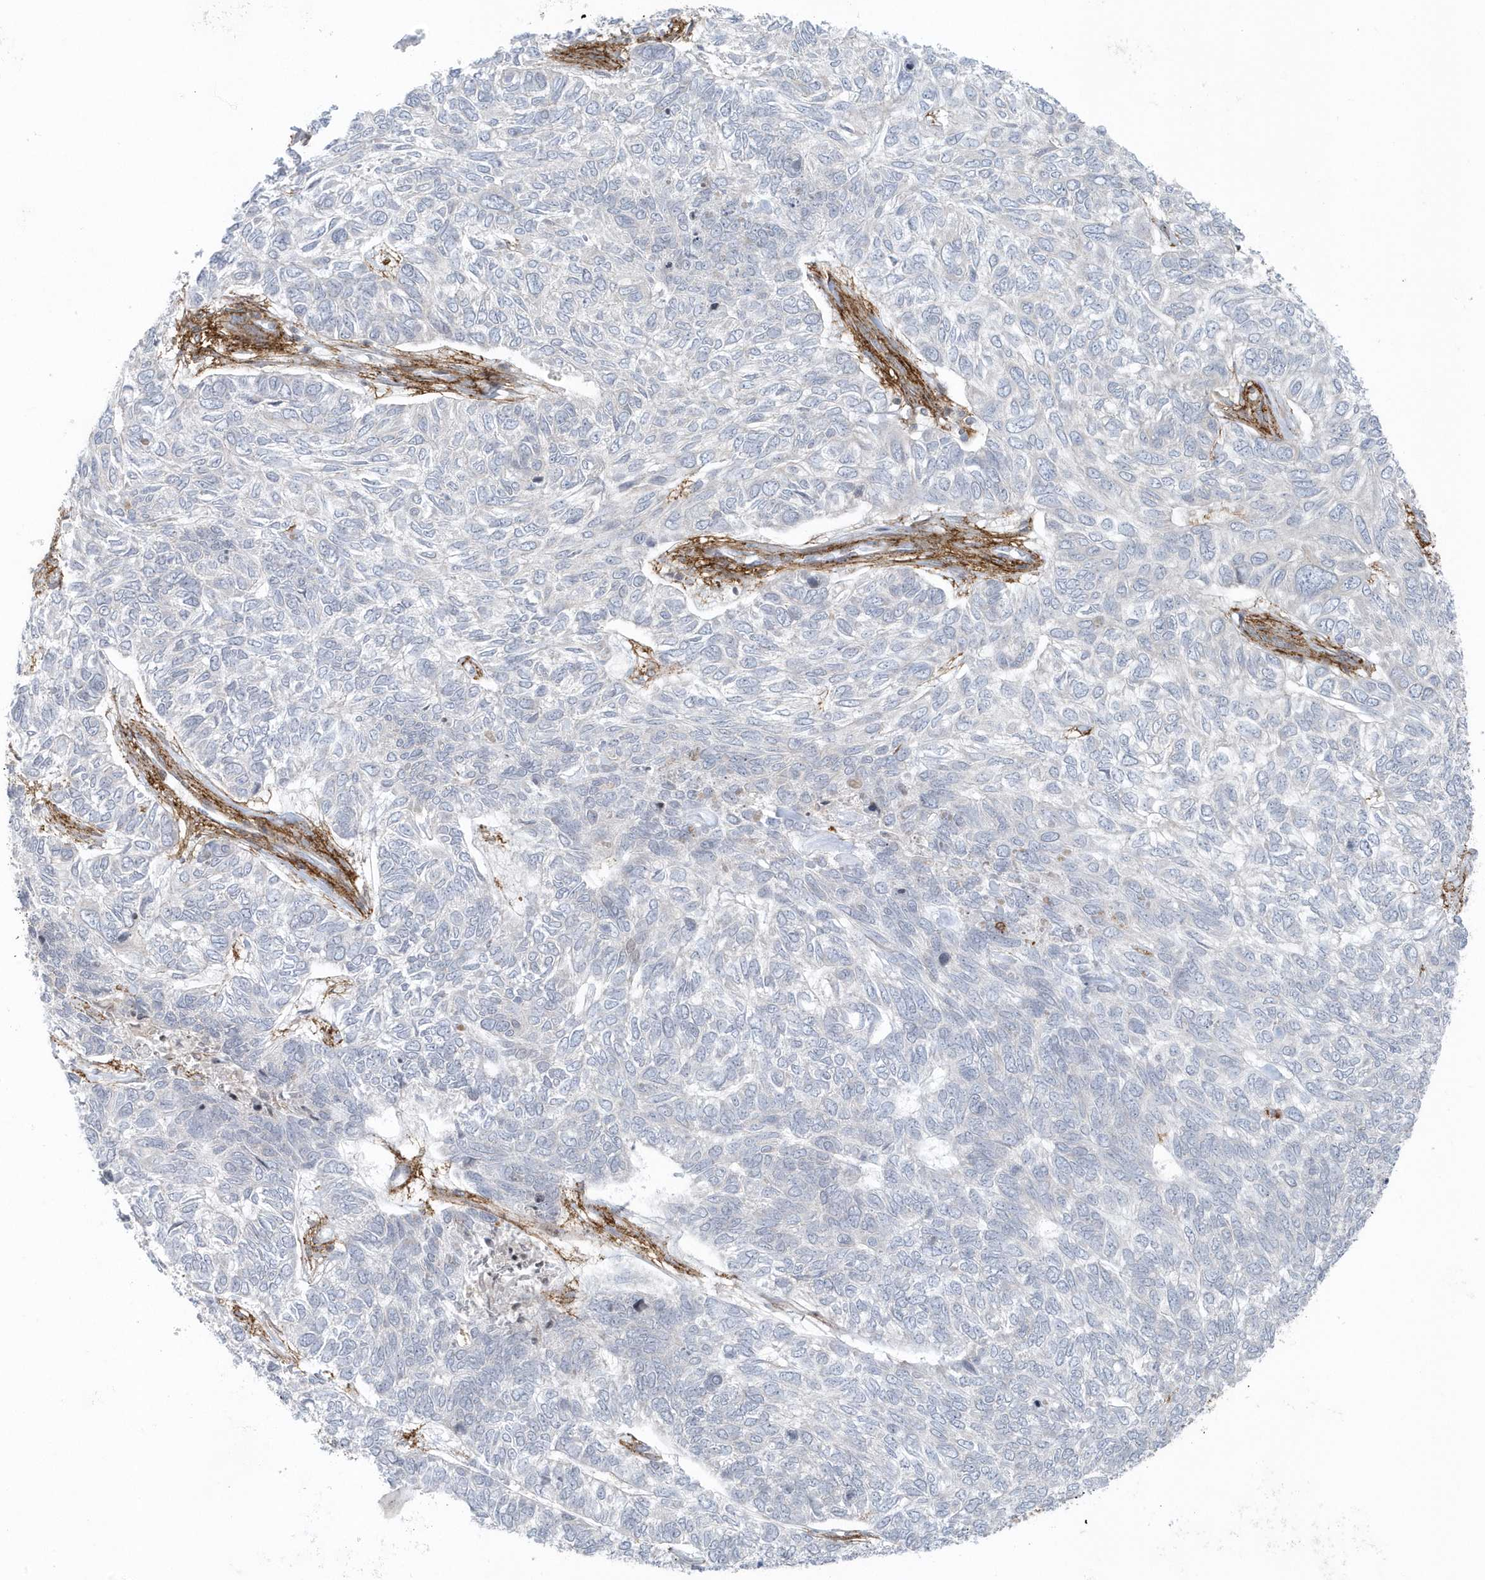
{"staining": {"intensity": "negative", "quantity": "none", "location": "none"}, "tissue": "skin cancer", "cell_type": "Tumor cells", "image_type": "cancer", "snomed": [{"axis": "morphology", "description": "Basal cell carcinoma"}, {"axis": "topography", "description": "Skin"}], "caption": "This is a histopathology image of IHC staining of basal cell carcinoma (skin), which shows no staining in tumor cells.", "gene": "CACNB2", "patient": {"sex": "female", "age": 65}}